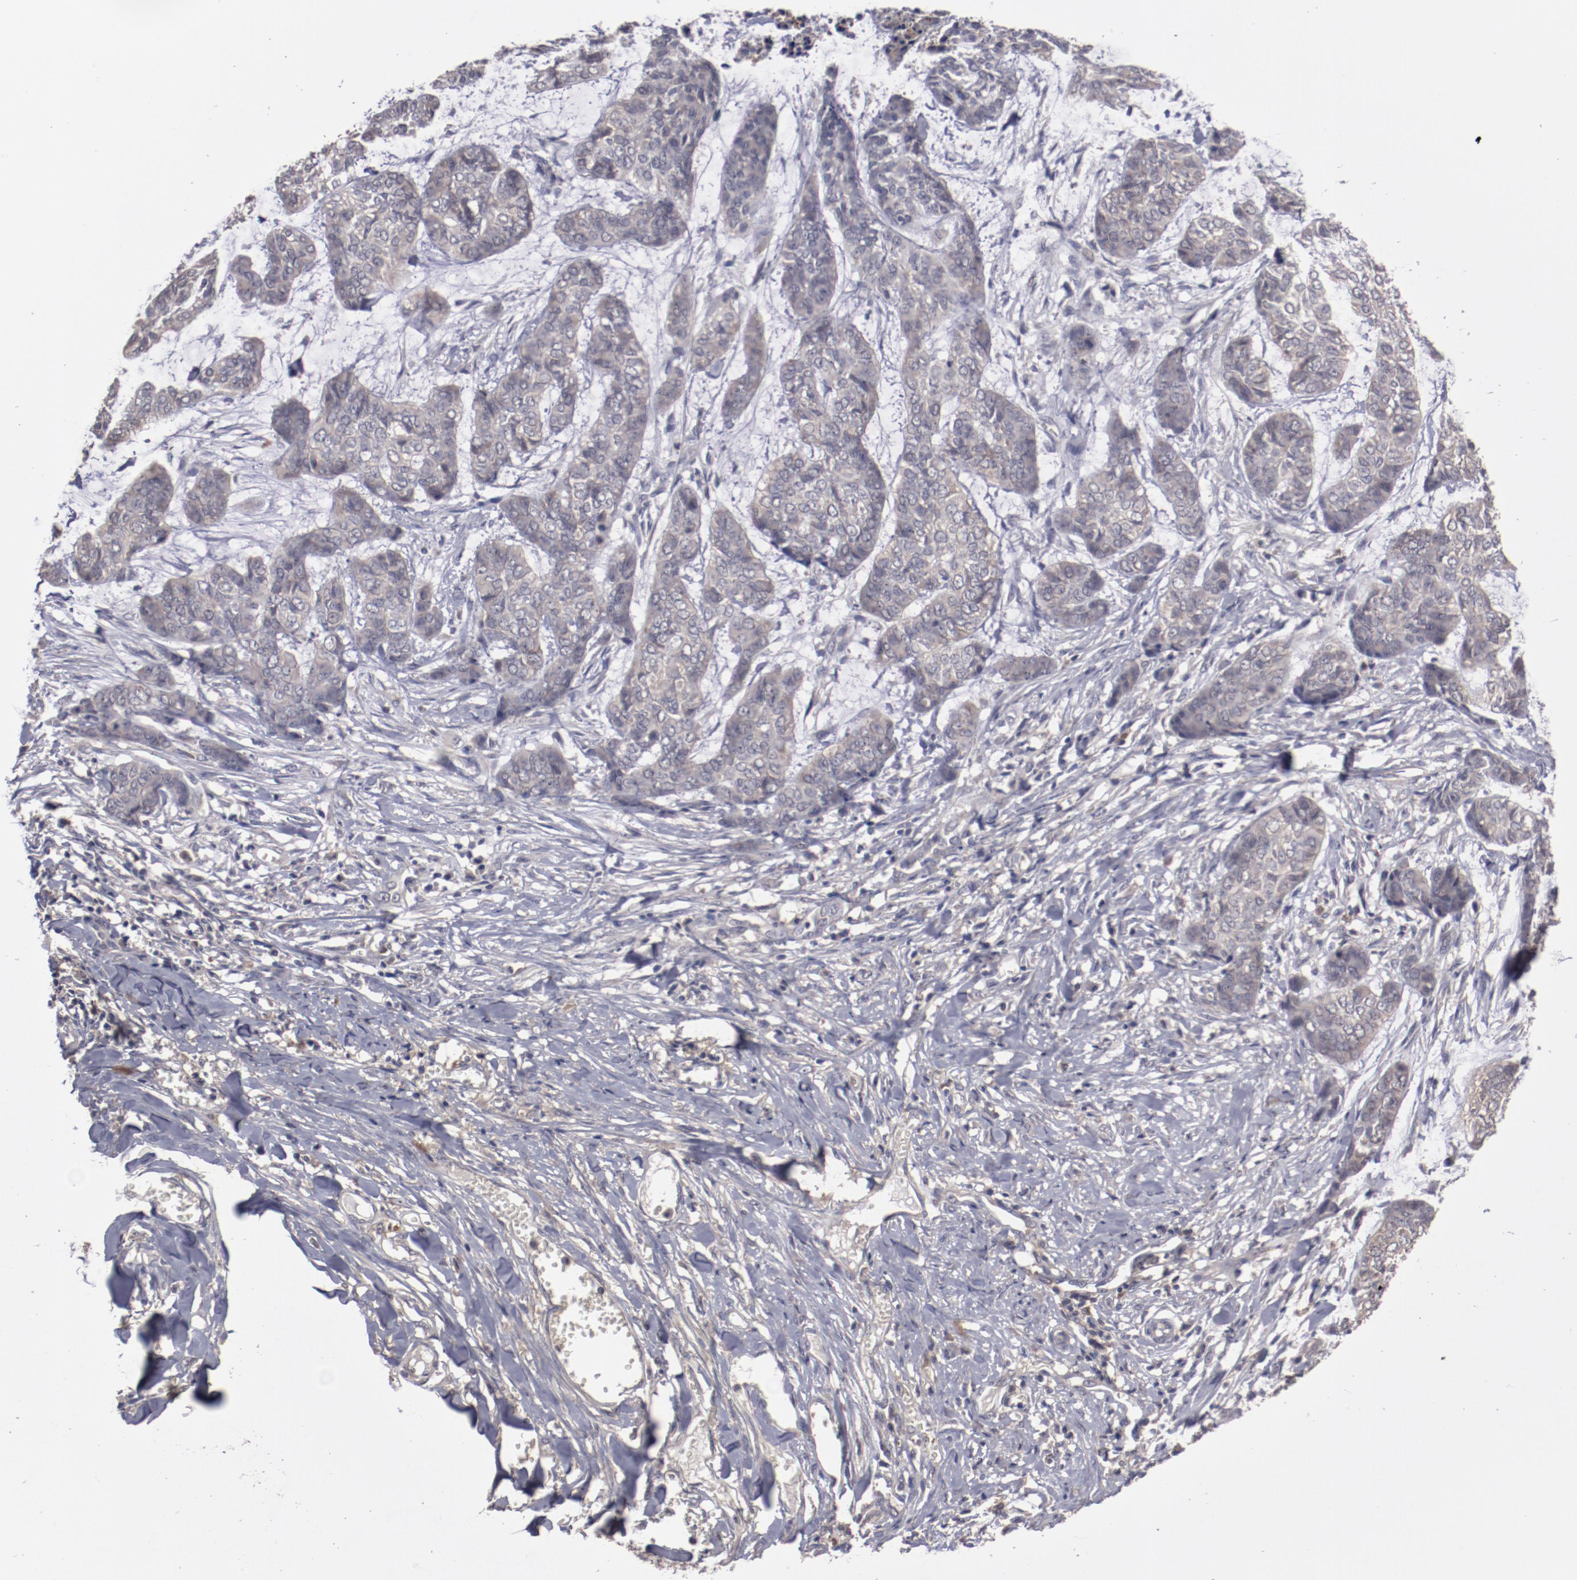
{"staining": {"intensity": "weak", "quantity": "25%-75%", "location": "cytoplasmic/membranous"}, "tissue": "skin cancer", "cell_type": "Tumor cells", "image_type": "cancer", "snomed": [{"axis": "morphology", "description": "Basal cell carcinoma"}, {"axis": "topography", "description": "Skin"}], "caption": "This photomicrograph shows IHC staining of human skin cancer, with low weak cytoplasmic/membranous staining in approximately 25%-75% of tumor cells.", "gene": "LRRC75B", "patient": {"sex": "female", "age": 64}}